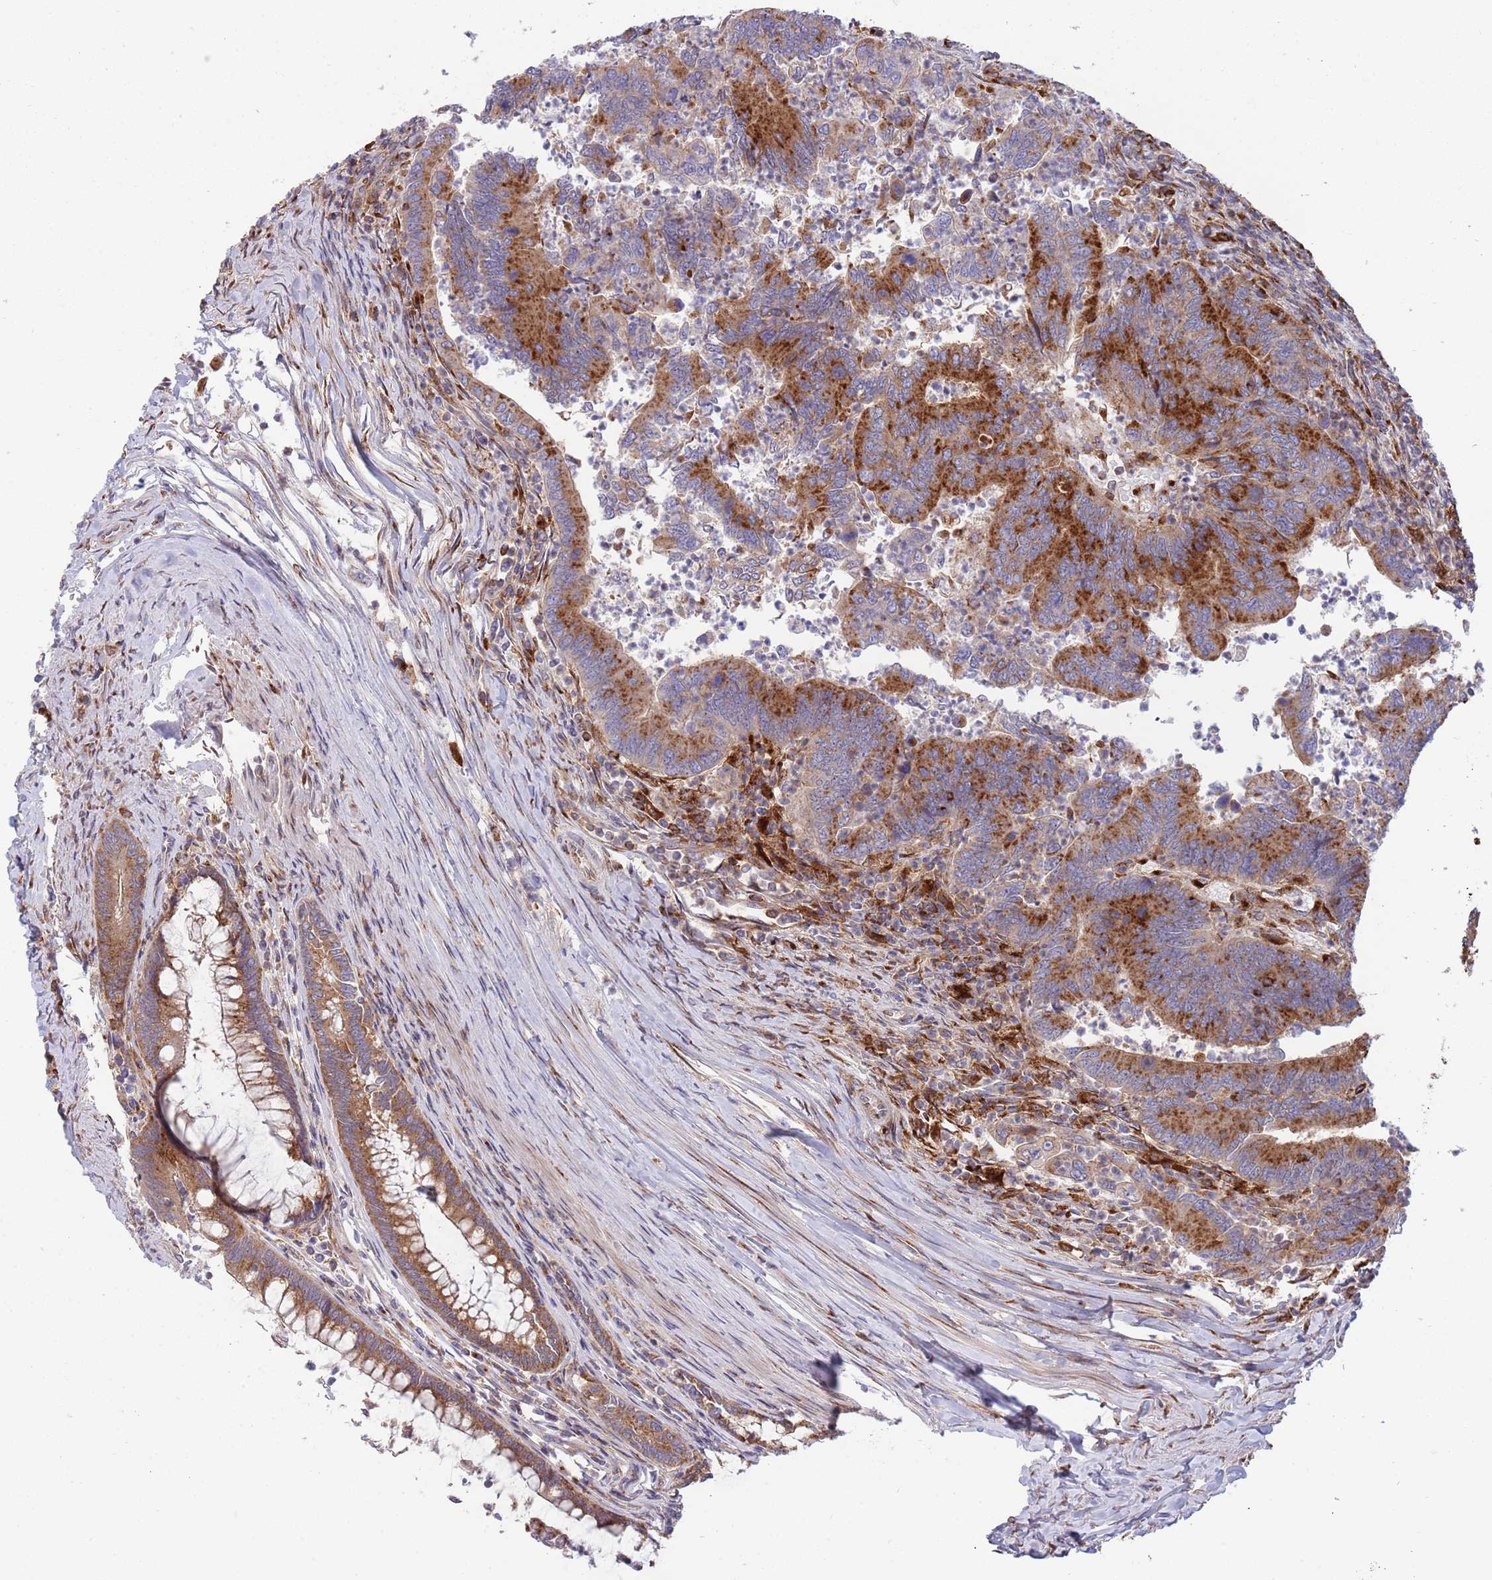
{"staining": {"intensity": "strong", "quantity": ">75%", "location": "cytoplasmic/membranous"}, "tissue": "colorectal cancer", "cell_type": "Tumor cells", "image_type": "cancer", "snomed": [{"axis": "morphology", "description": "Adenocarcinoma, NOS"}, {"axis": "topography", "description": "Colon"}], "caption": "High-magnification brightfield microscopy of colorectal cancer stained with DAB (brown) and counterstained with hematoxylin (blue). tumor cells exhibit strong cytoplasmic/membranous positivity is present in approximately>75% of cells.", "gene": "BTBD7", "patient": {"sex": "female", "age": 67}}